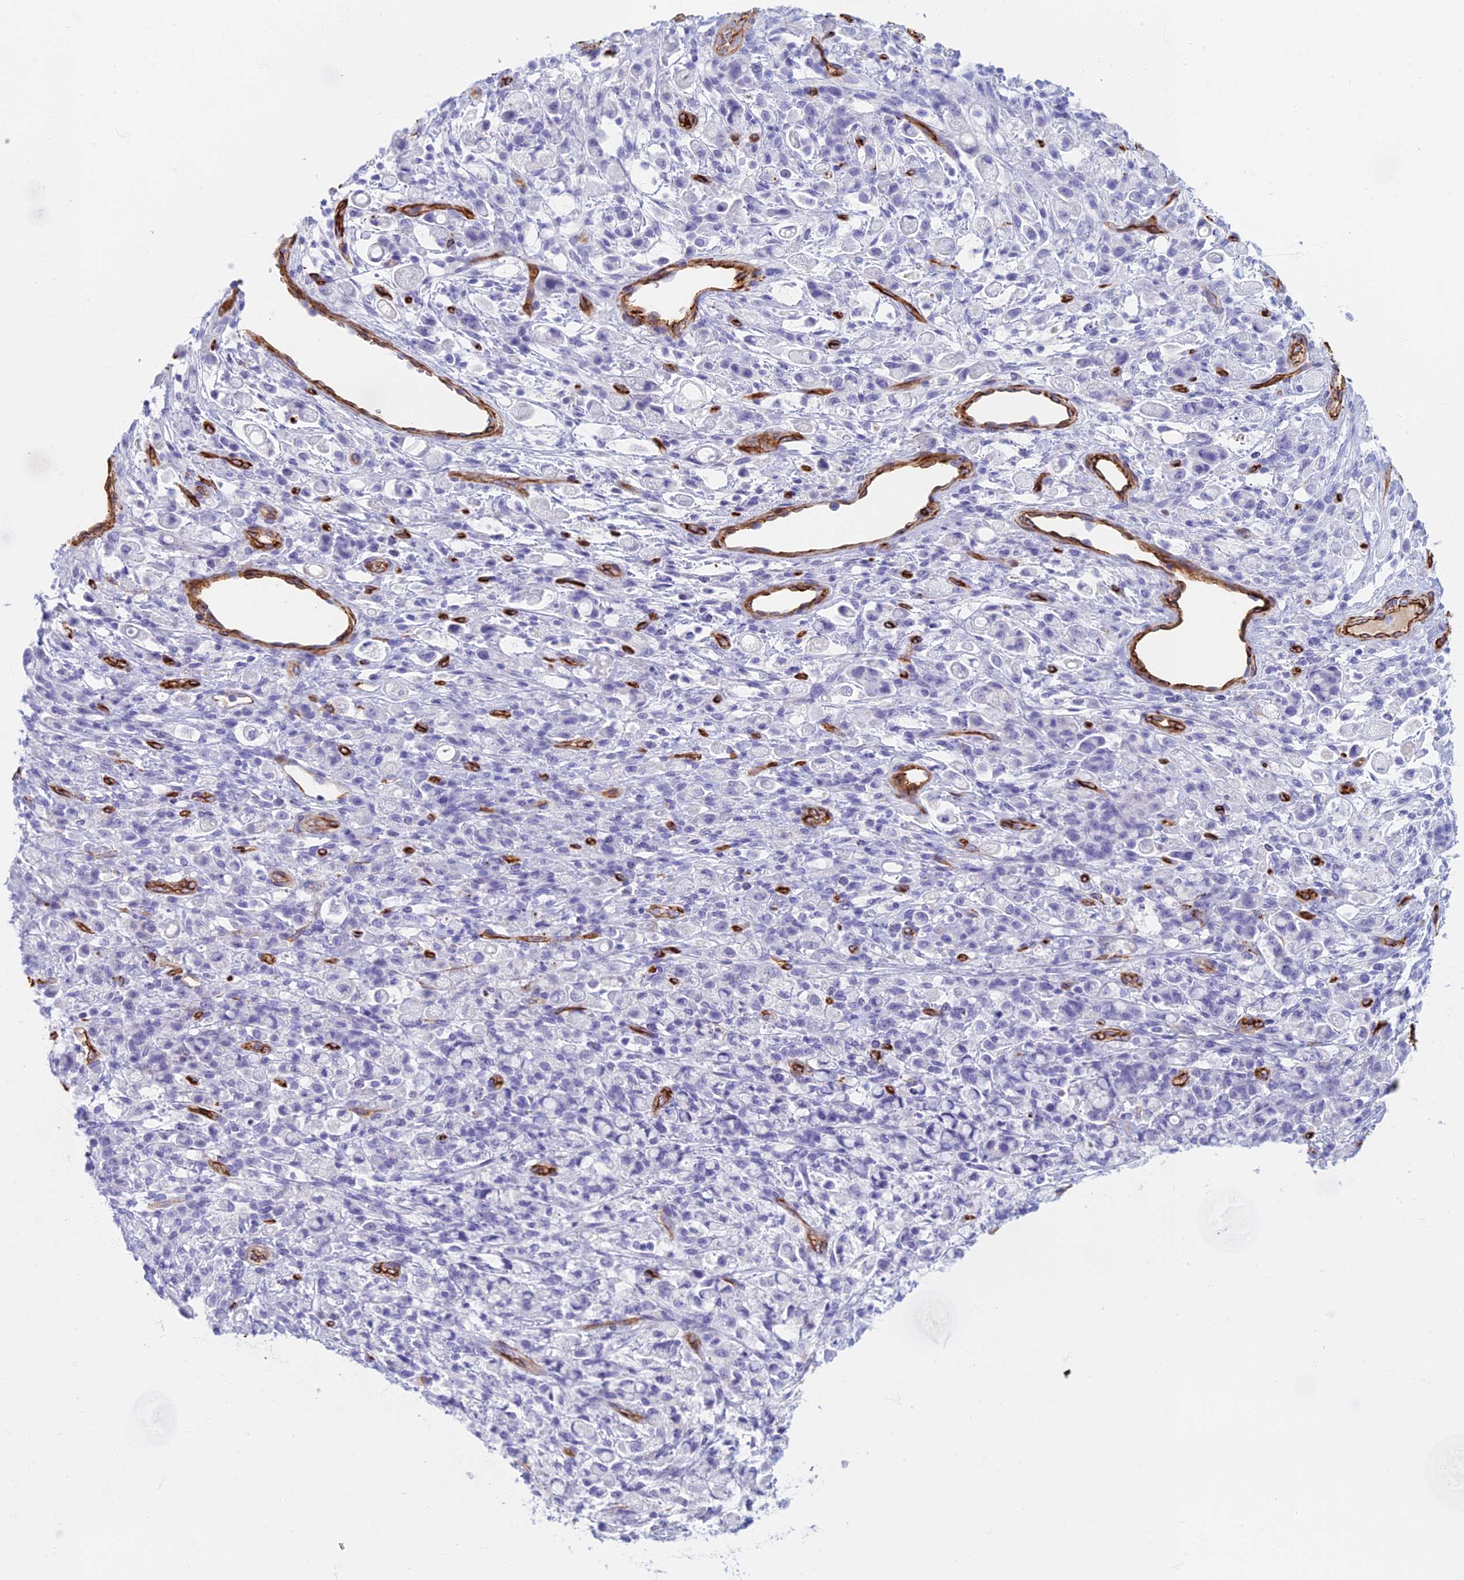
{"staining": {"intensity": "negative", "quantity": "none", "location": "none"}, "tissue": "stomach cancer", "cell_type": "Tumor cells", "image_type": "cancer", "snomed": [{"axis": "morphology", "description": "Adenocarcinoma, NOS"}, {"axis": "topography", "description": "Stomach"}], "caption": "IHC image of human stomach cancer stained for a protein (brown), which displays no staining in tumor cells.", "gene": "ETFRF1", "patient": {"sex": "female", "age": 60}}